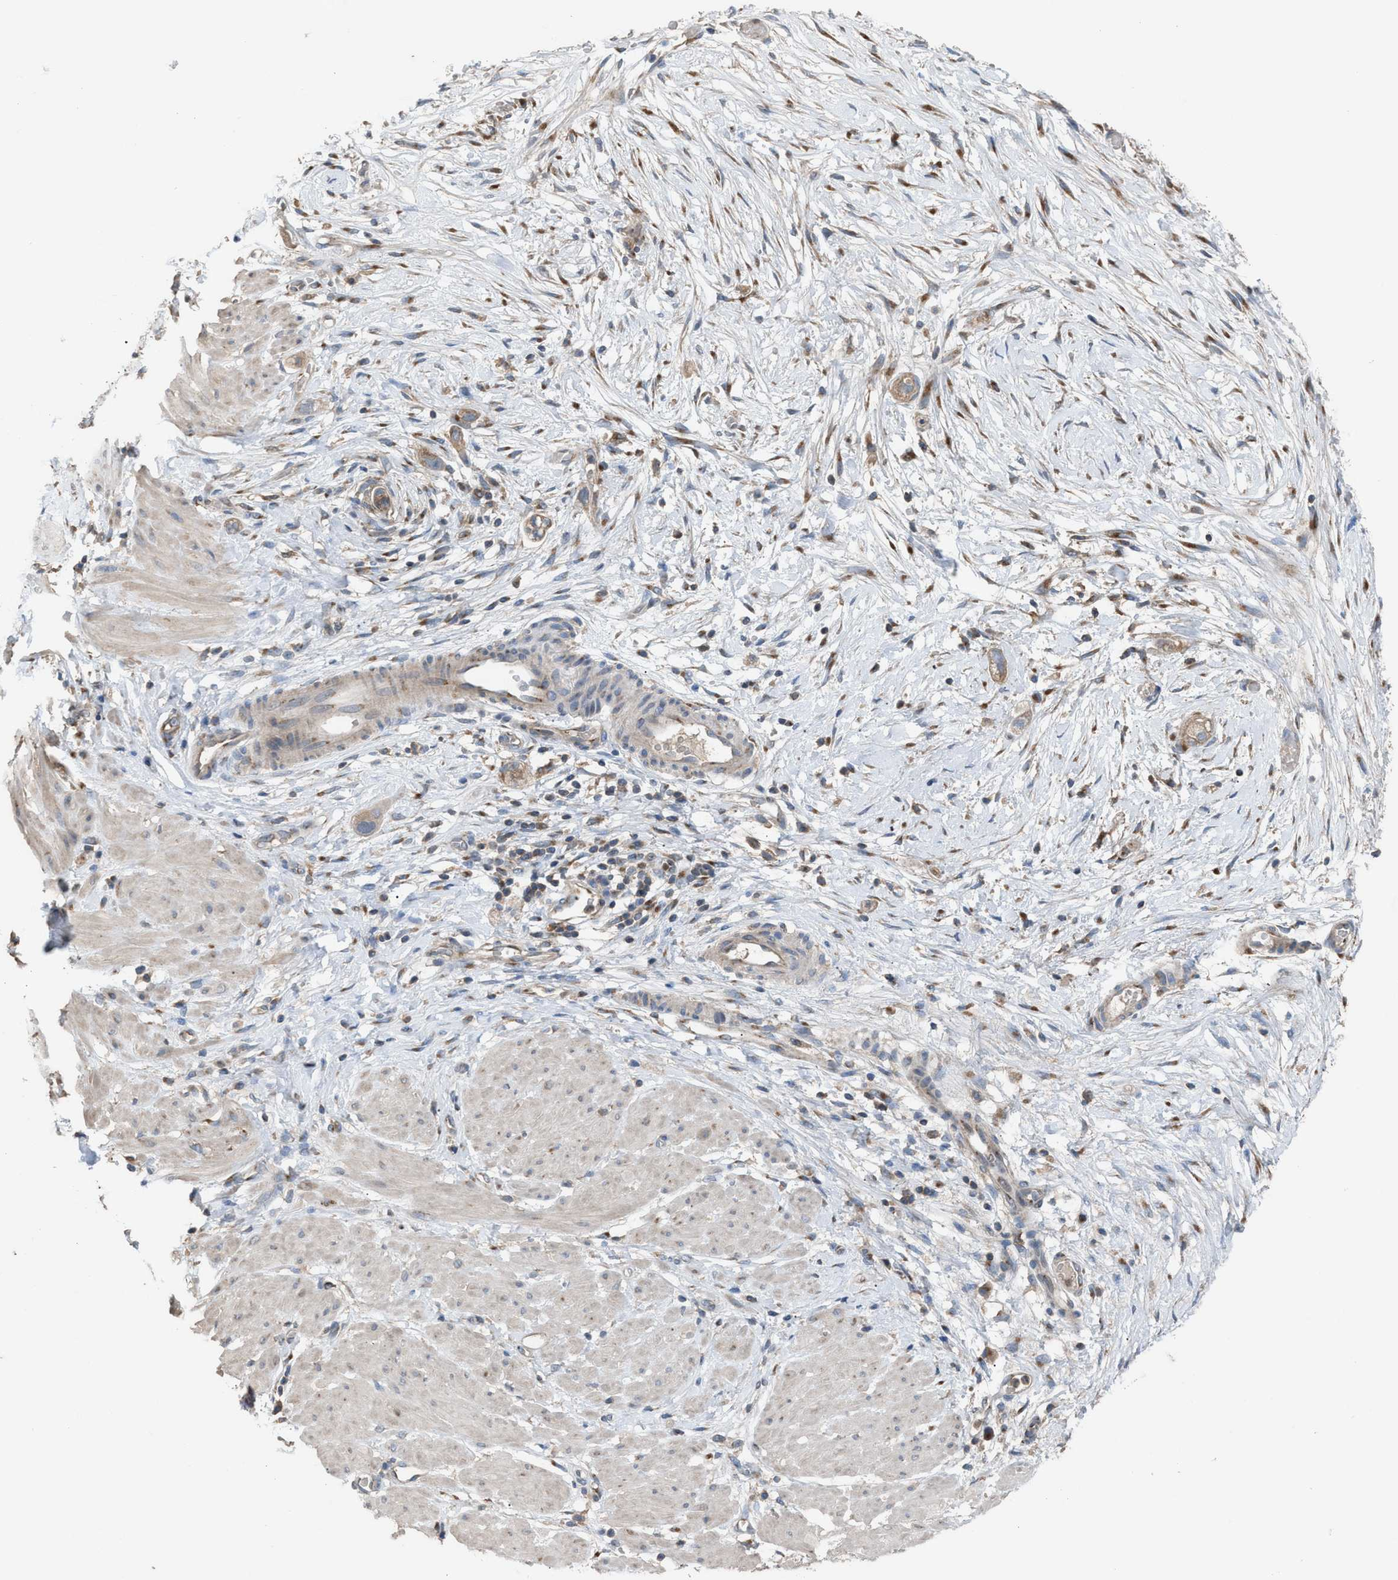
{"staining": {"intensity": "weak", "quantity": ">75%", "location": "cytoplasmic/membranous"}, "tissue": "stomach cancer", "cell_type": "Tumor cells", "image_type": "cancer", "snomed": [{"axis": "morphology", "description": "Adenocarcinoma, NOS"}, {"axis": "topography", "description": "Stomach"}, {"axis": "topography", "description": "Stomach, lower"}], "caption": "A micrograph of stomach adenocarcinoma stained for a protein exhibits weak cytoplasmic/membranous brown staining in tumor cells.", "gene": "TPK1", "patient": {"sex": "female", "age": 48}}